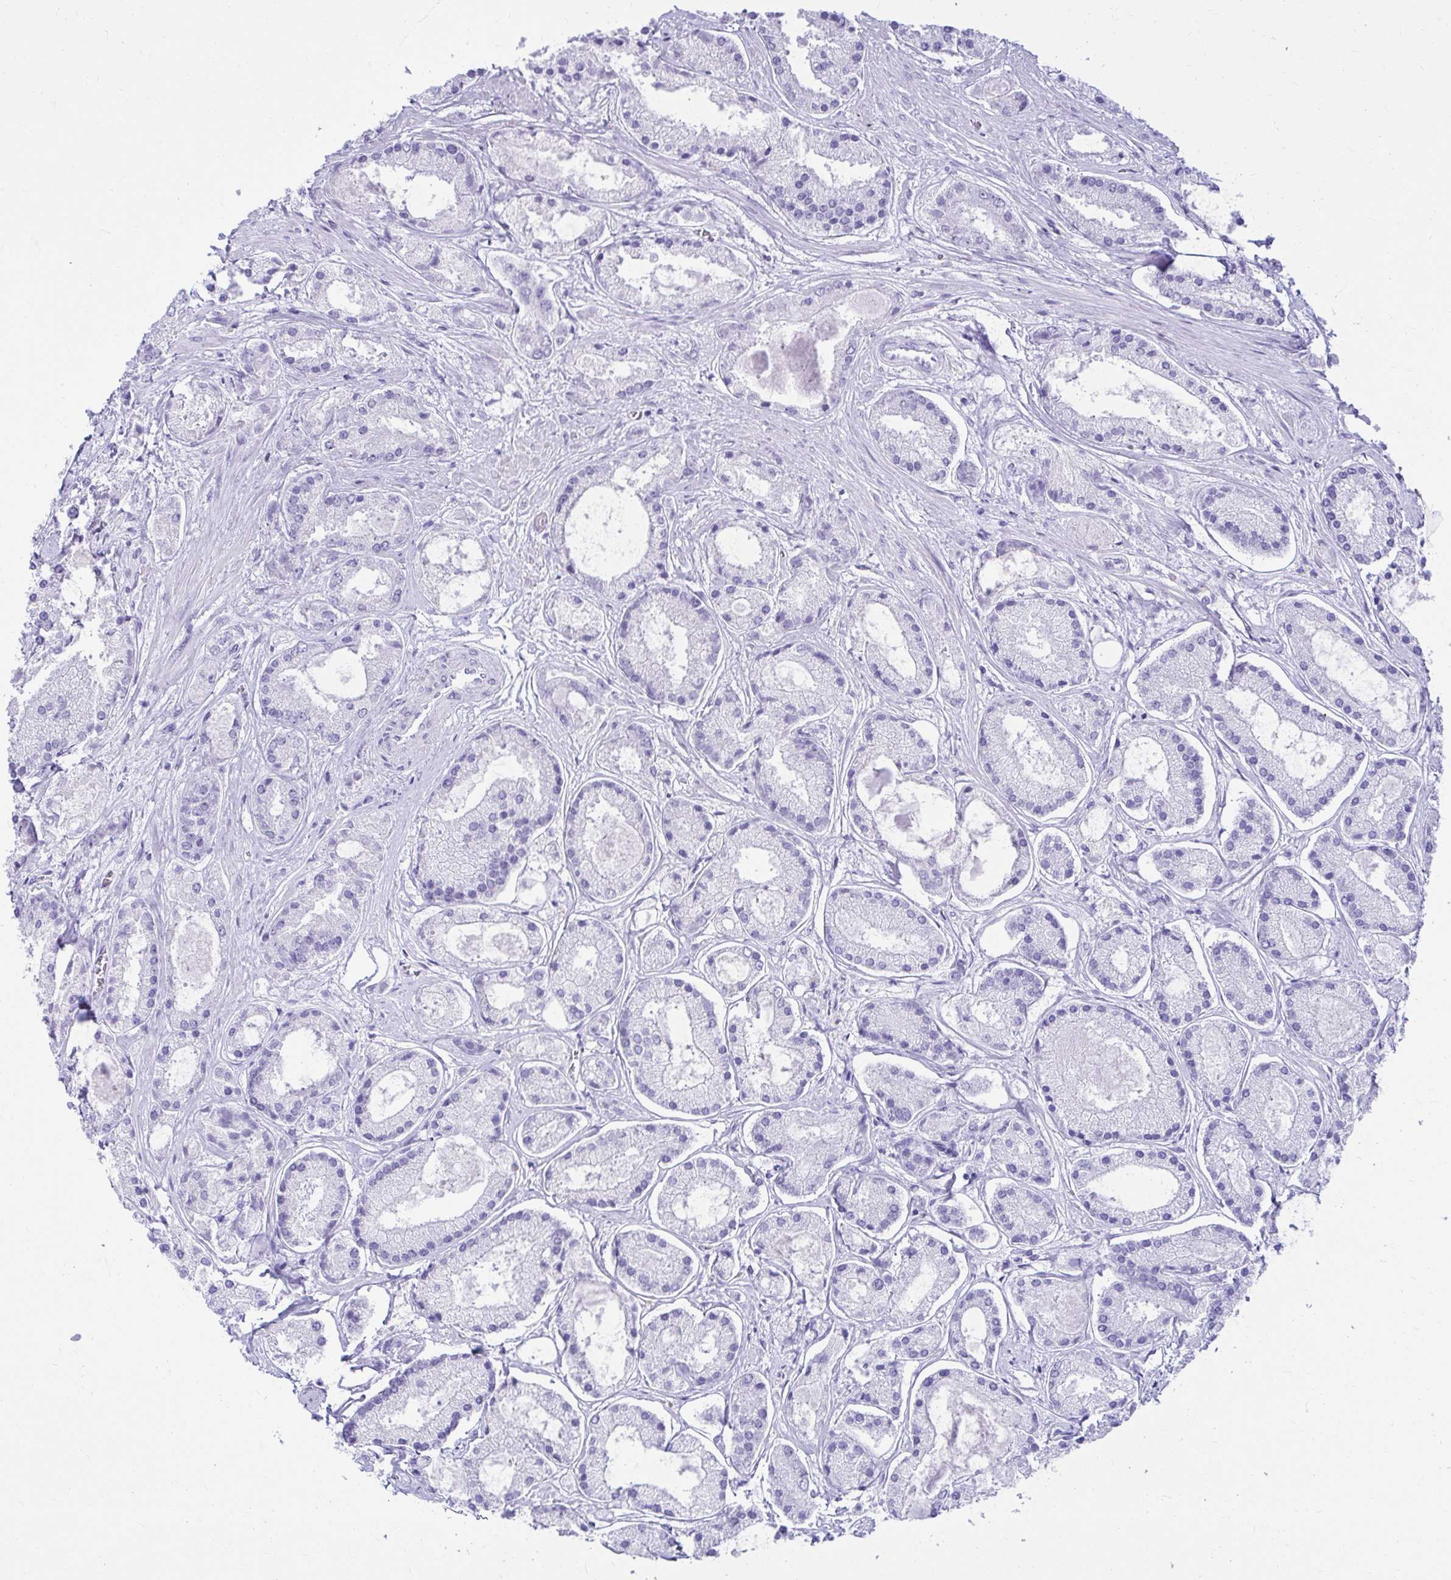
{"staining": {"intensity": "negative", "quantity": "none", "location": "none"}, "tissue": "prostate cancer", "cell_type": "Tumor cells", "image_type": "cancer", "snomed": [{"axis": "morphology", "description": "Adenocarcinoma, High grade"}, {"axis": "topography", "description": "Prostate"}], "caption": "The IHC histopathology image has no significant expression in tumor cells of prostate cancer (adenocarcinoma (high-grade)) tissue. (DAB IHC, high magnification).", "gene": "ATP4B", "patient": {"sex": "male", "age": 67}}